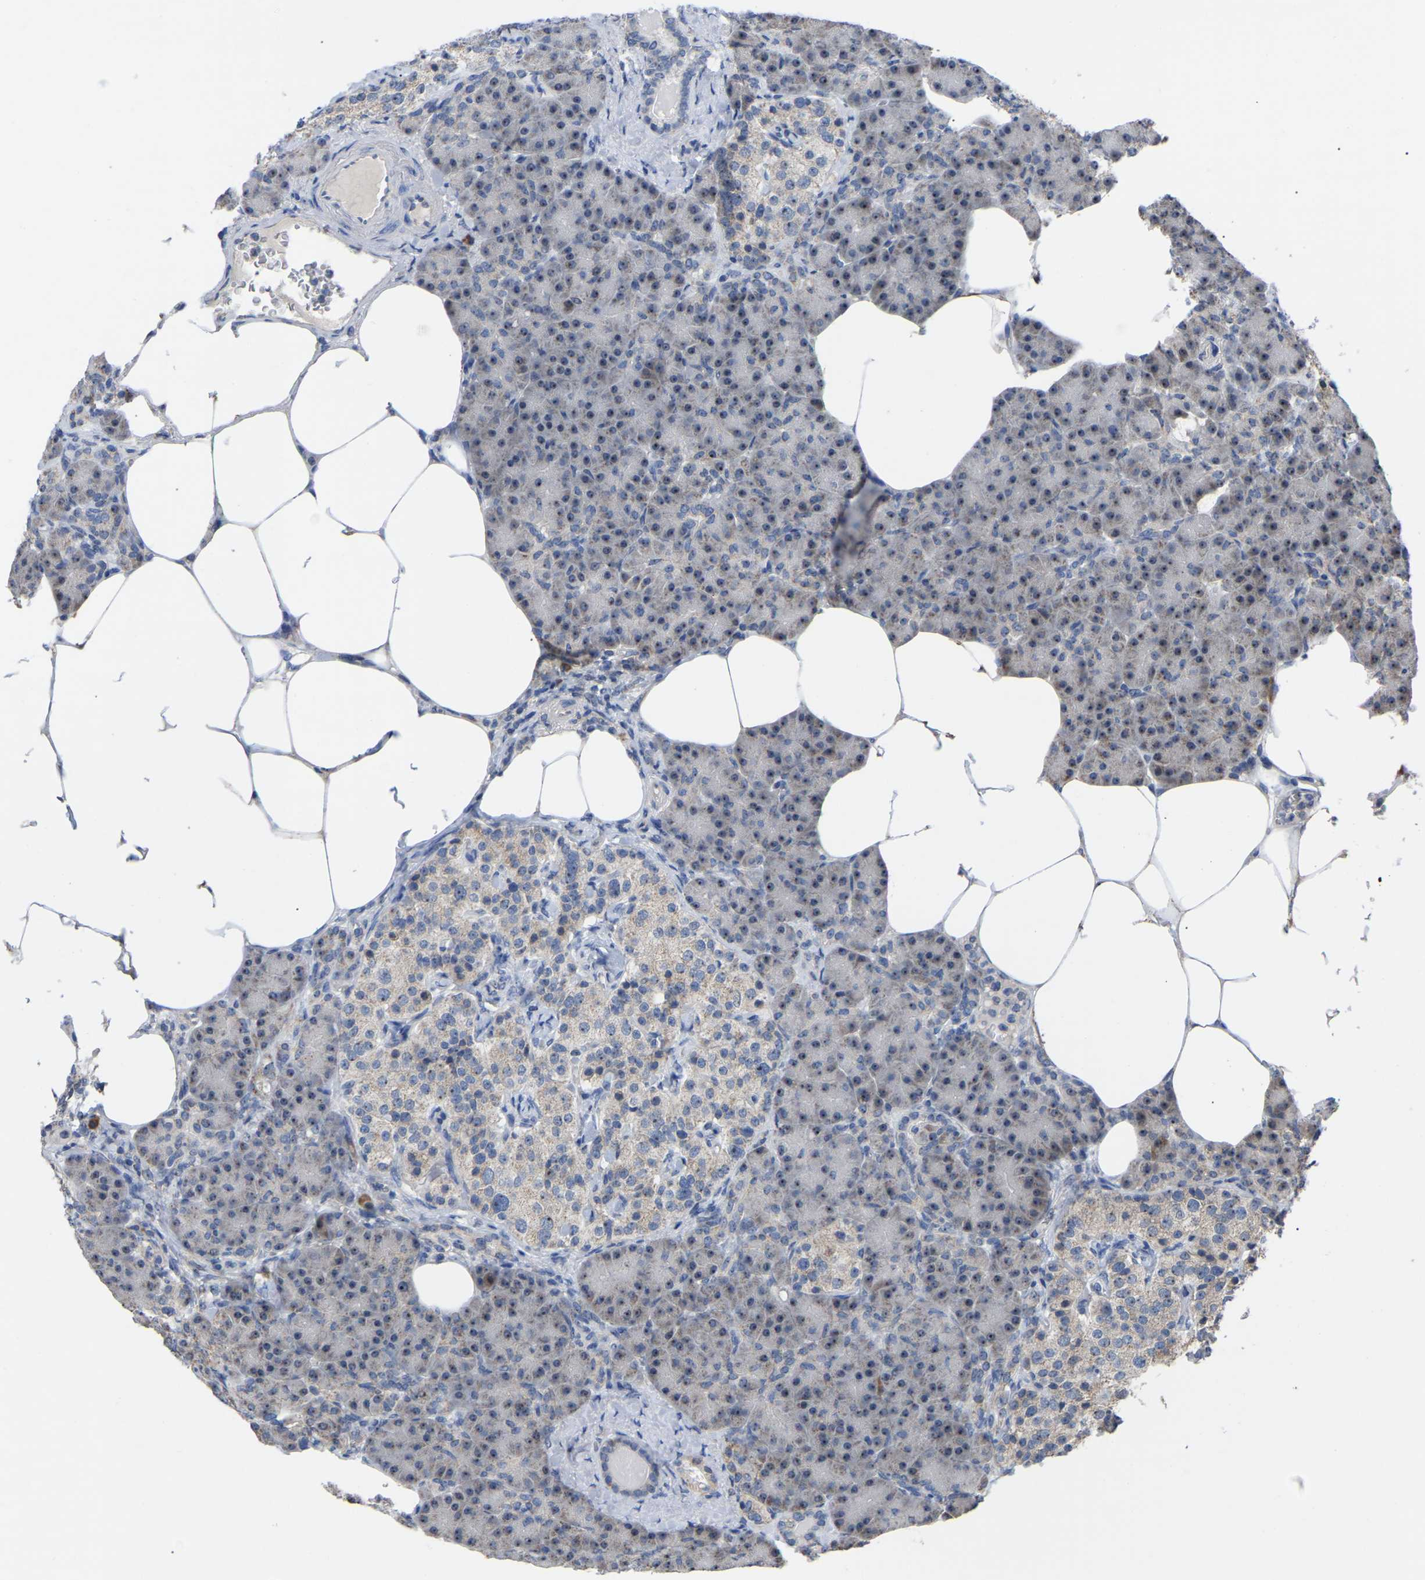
{"staining": {"intensity": "weak", "quantity": ">75%", "location": "nuclear"}, "tissue": "pancreas", "cell_type": "Exocrine glandular cells", "image_type": "normal", "snomed": [{"axis": "morphology", "description": "Normal tissue, NOS"}, {"axis": "topography", "description": "Pancreas"}], "caption": "Protein expression analysis of unremarkable human pancreas reveals weak nuclear expression in about >75% of exocrine glandular cells.", "gene": "NOP53", "patient": {"sex": "female", "age": 70}}